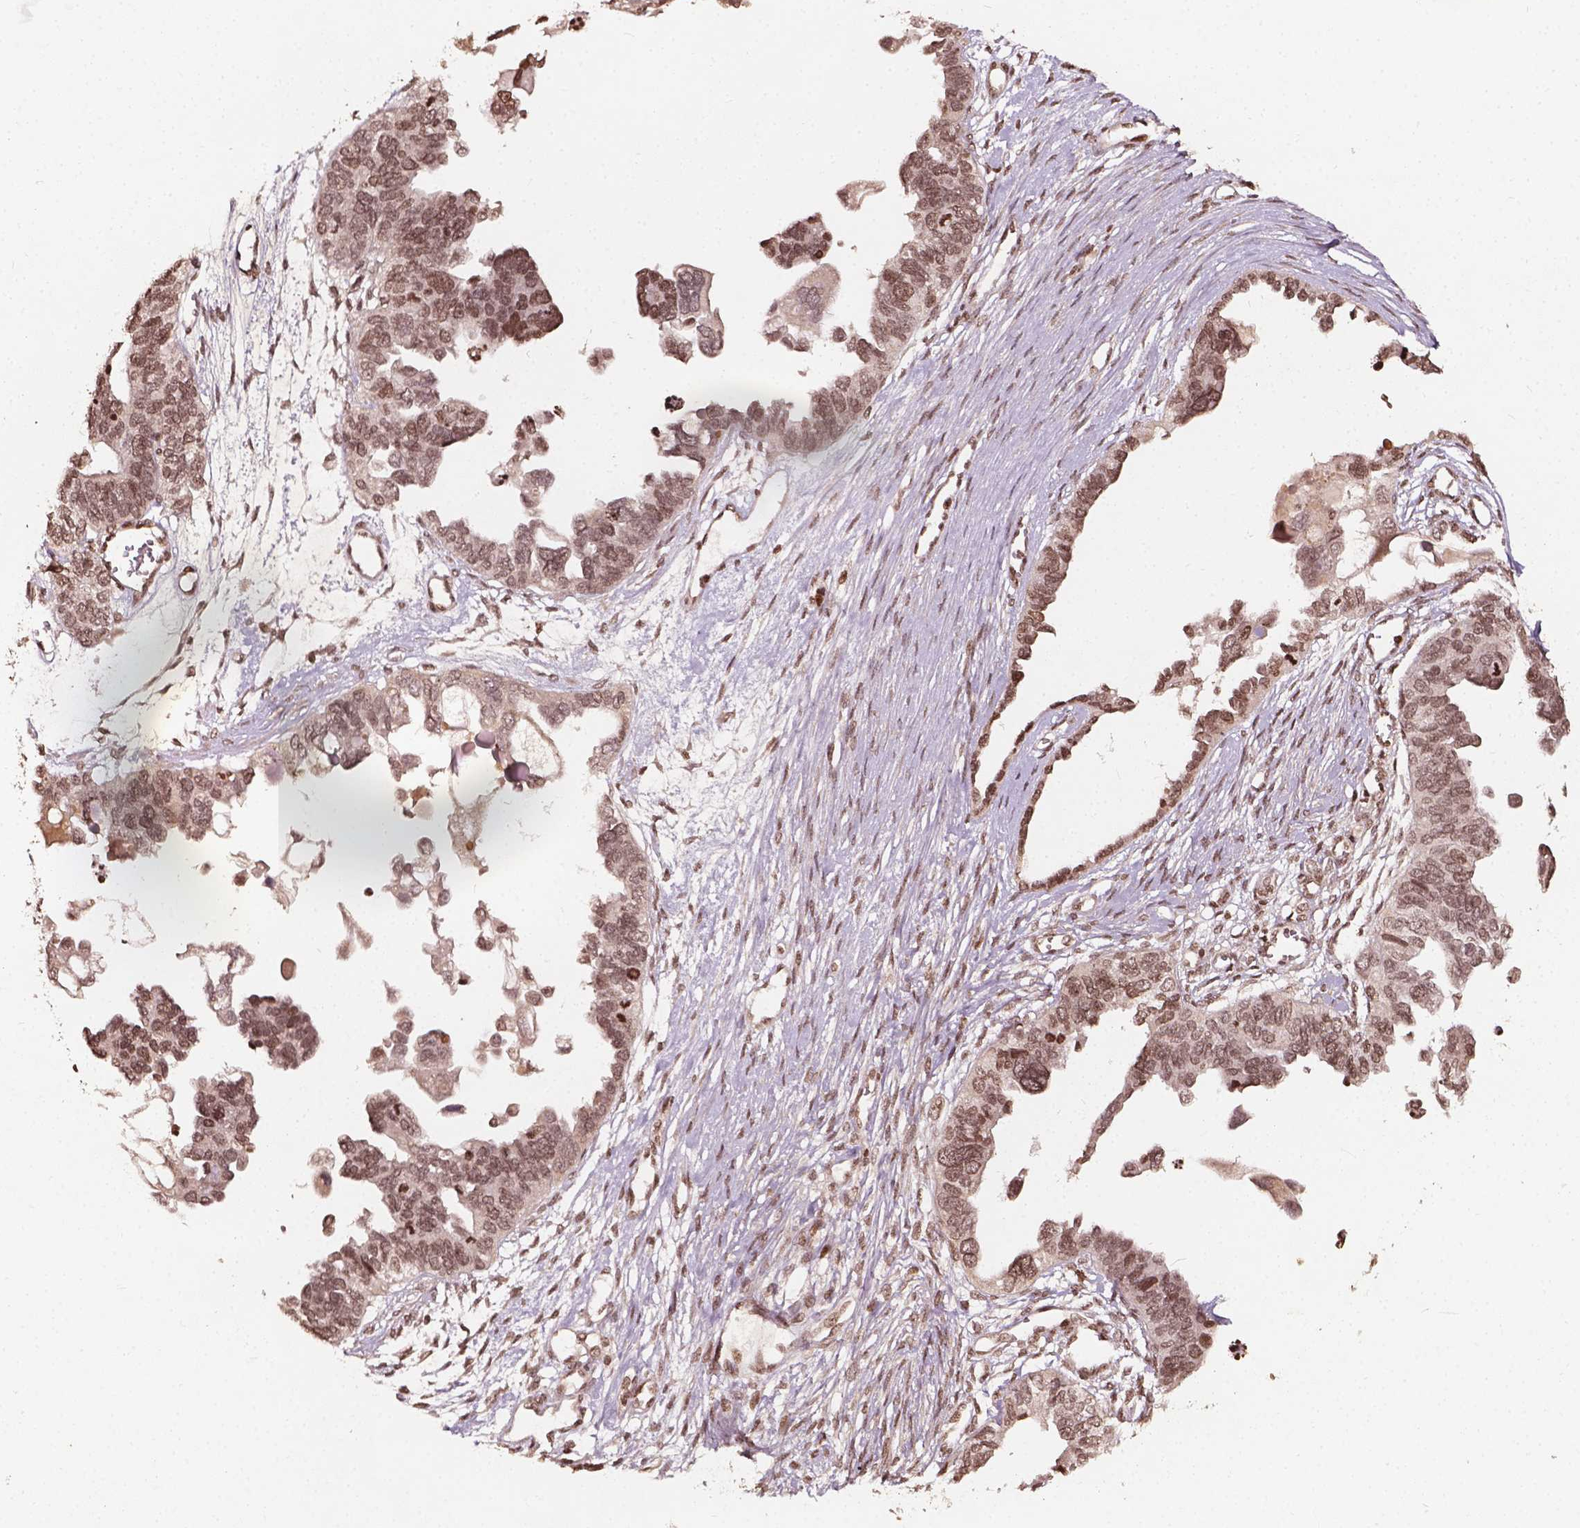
{"staining": {"intensity": "moderate", "quantity": ">75%", "location": "nuclear"}, "tissue": "ovarian cancer", "cell_type": "Tumor cells", "image_type": "cancer", "snomed": [{"axis": "morphology", "description": "Cystadenocarcinoma, serous, NOS"}, {"axis": "topography", "description": "Ovary"}], "caption": "Immunohistochemistry (IHC) of ovarian cancer (serous cystadenocarcinoma) demonstrates medium levels of moderate nuclear positivity in approximately >75% of tumor cells.", "gene": "H3C14", "patient": {"sex": "female", "age": 51}}